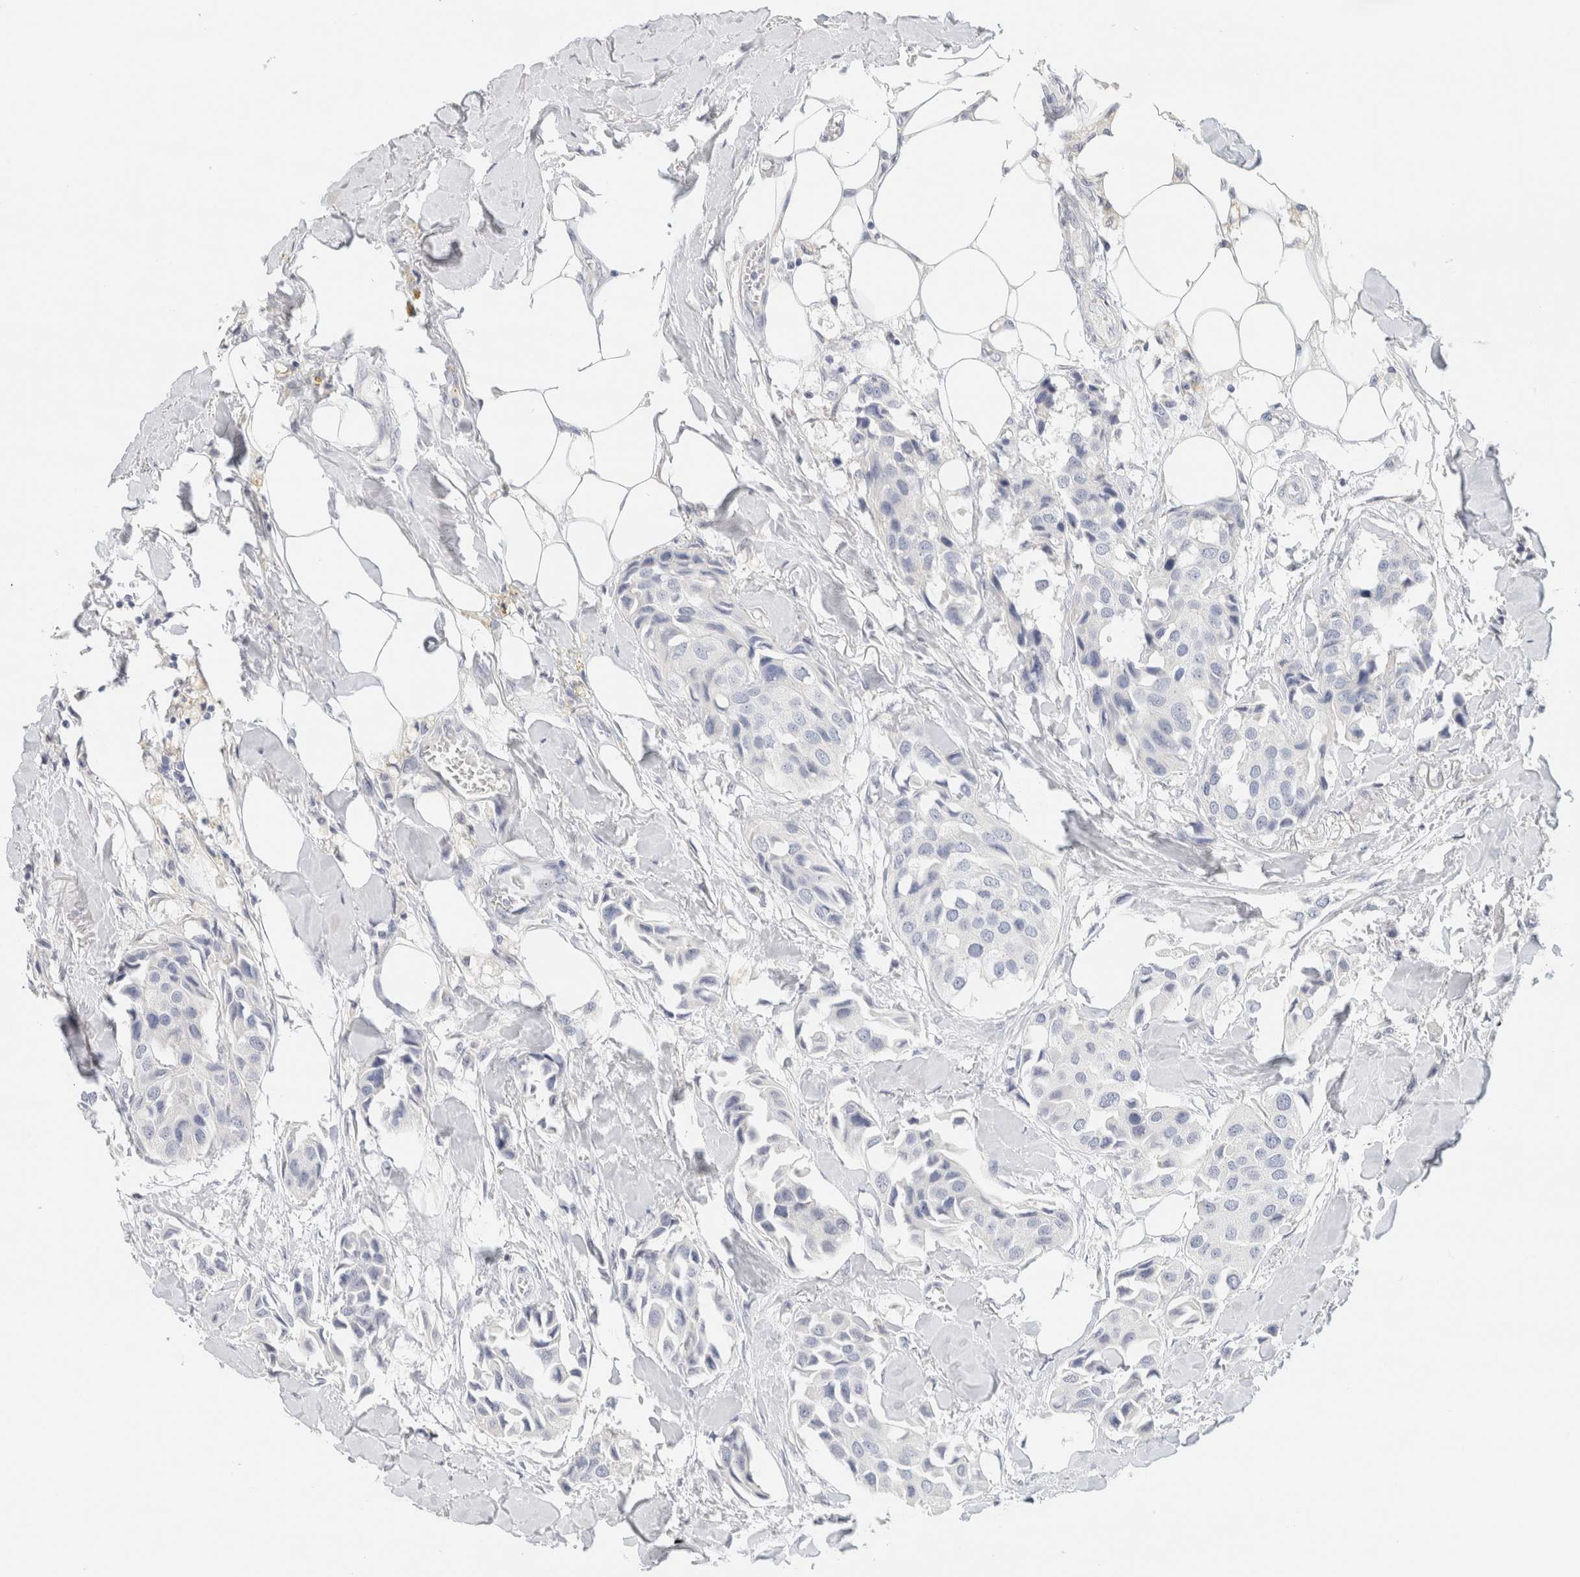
{"staining": {"intensity": "negative", "quantity": "none", "location": "none"}, "tissue": "breast cancer", "cell_type": "Tumor cells", "image_type": "cancer", "snomed": [{"axis": "morphology", "description": "Duct carcinoma"}, {"axis": "topography", "description": "Breast"}], "caption": "DAB immunohistochemical staining of breast invasive ductal carcinoma shows no significant staining in tumor cells.", "gene": "NEFM", "patient": {"sex": "female", "age": 80}}